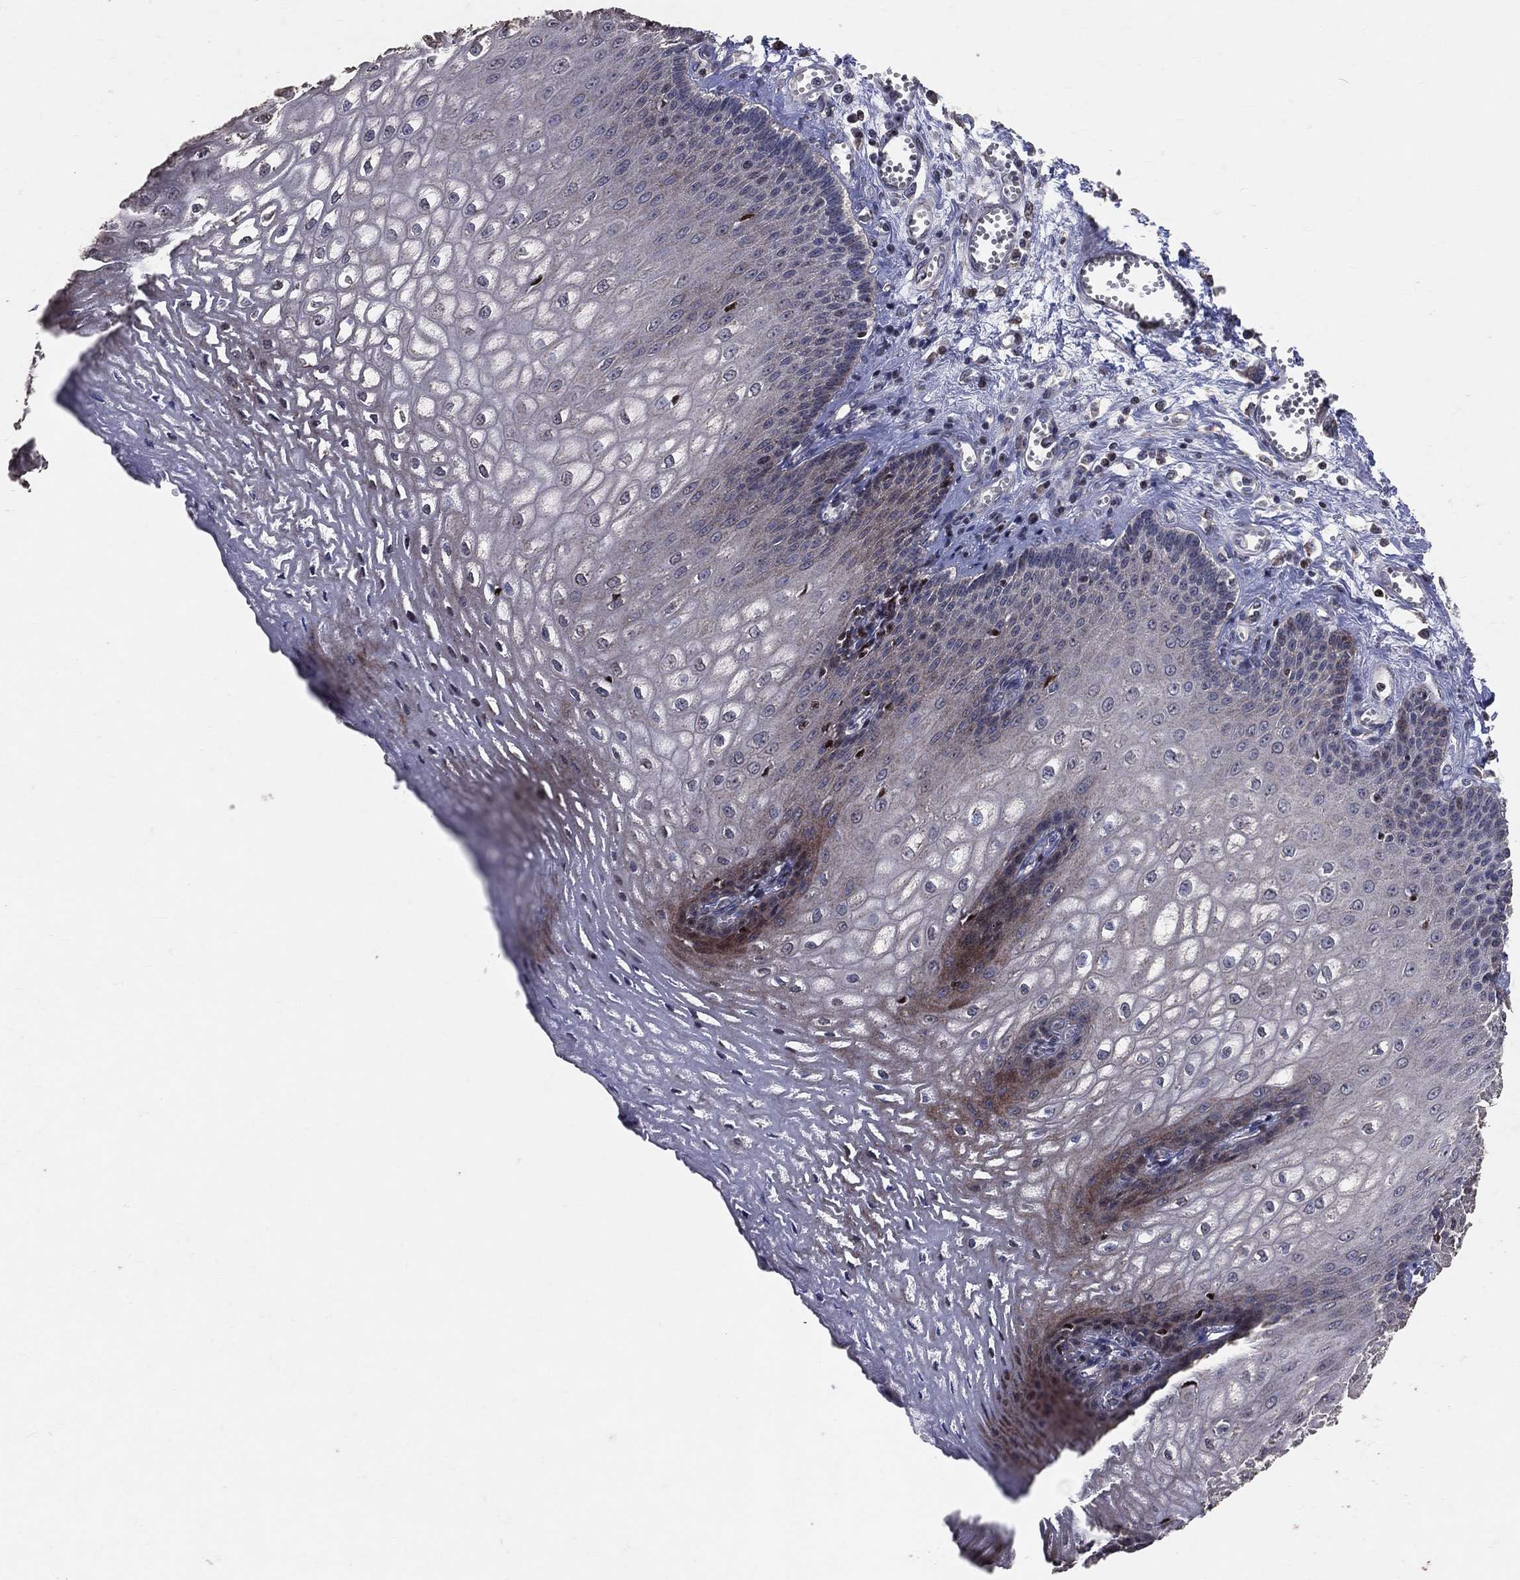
{"staining": {"intensity": "moderate", "quantity": "<25%", "location": "cytoplasmic/membranous"}, "tissue": "esophagus", "cell_type": "Squamous epithelial cells", "image_type": "normal", "snomed": [{"axis": "morphology", "description": "Normal tissue, NOS"}, {"axis": "topography", "description": "Esophagus"}], "caption": "Squamous epithelial cells demonstrate moderate cytoplasmic/membranous expression in about <25% of cells in benign esophagus. (DAB = brown stain, brightfield microscopy at high magnification).", "gene": "LY6K", "patient": {"sex": "male", "age": 58}}